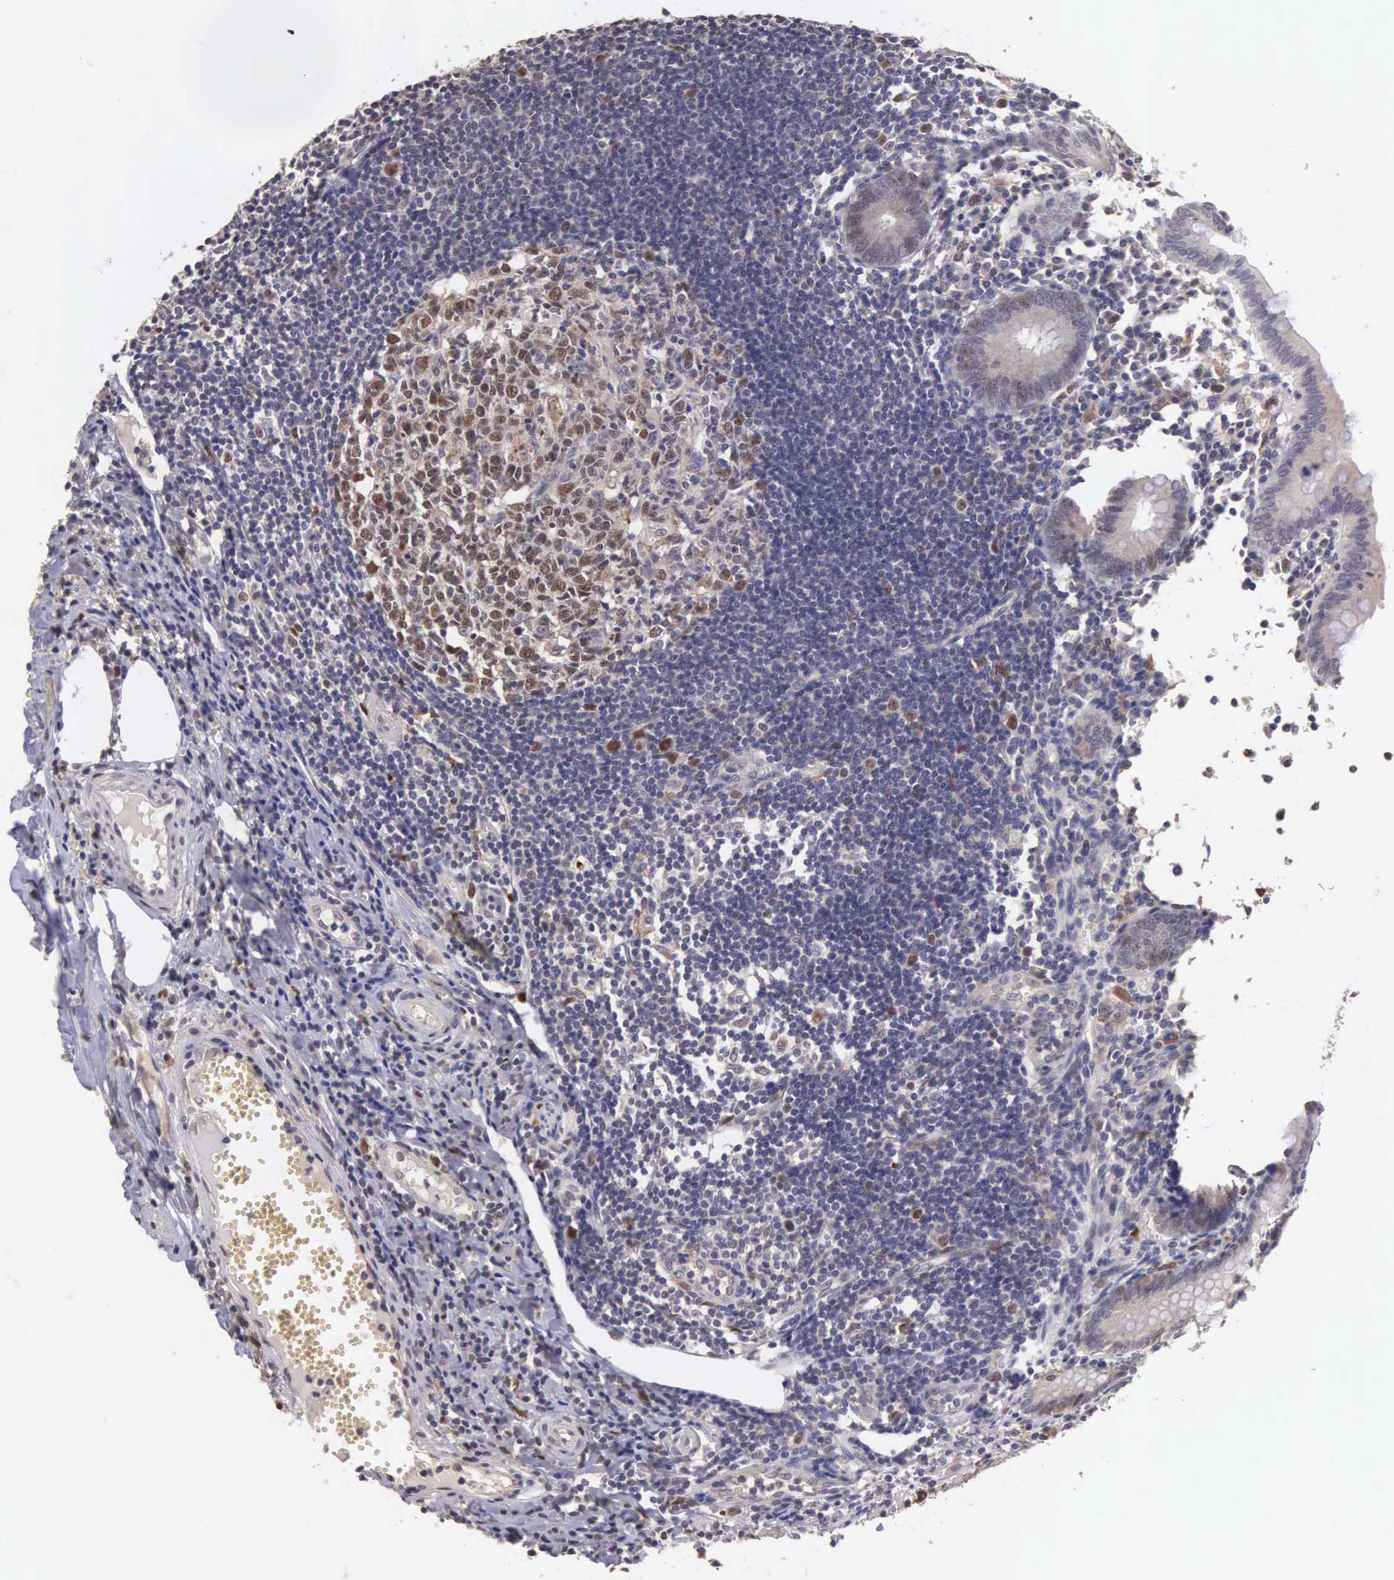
{"staining": {"intensity": "weak", "quantity": "25%-75%", "location": "cytoplasmic/membranous"}, "tissue": "appendix", "cell_type": "Glandular cells", "image_type": "normal", "snomed": [{"axis": "morphology", "description": "Normal tissue, NOS"}, {"axis": "topography", "description": "Appendix"}], "caption": "DAB immunohistochemical staining of normal appendix demonstrates weak cytoplasmic/membranous protein staining in about 25%-75% of glandular cells.", "gene": "CDC45", "patient": {"sex": "female", "age": 19}}